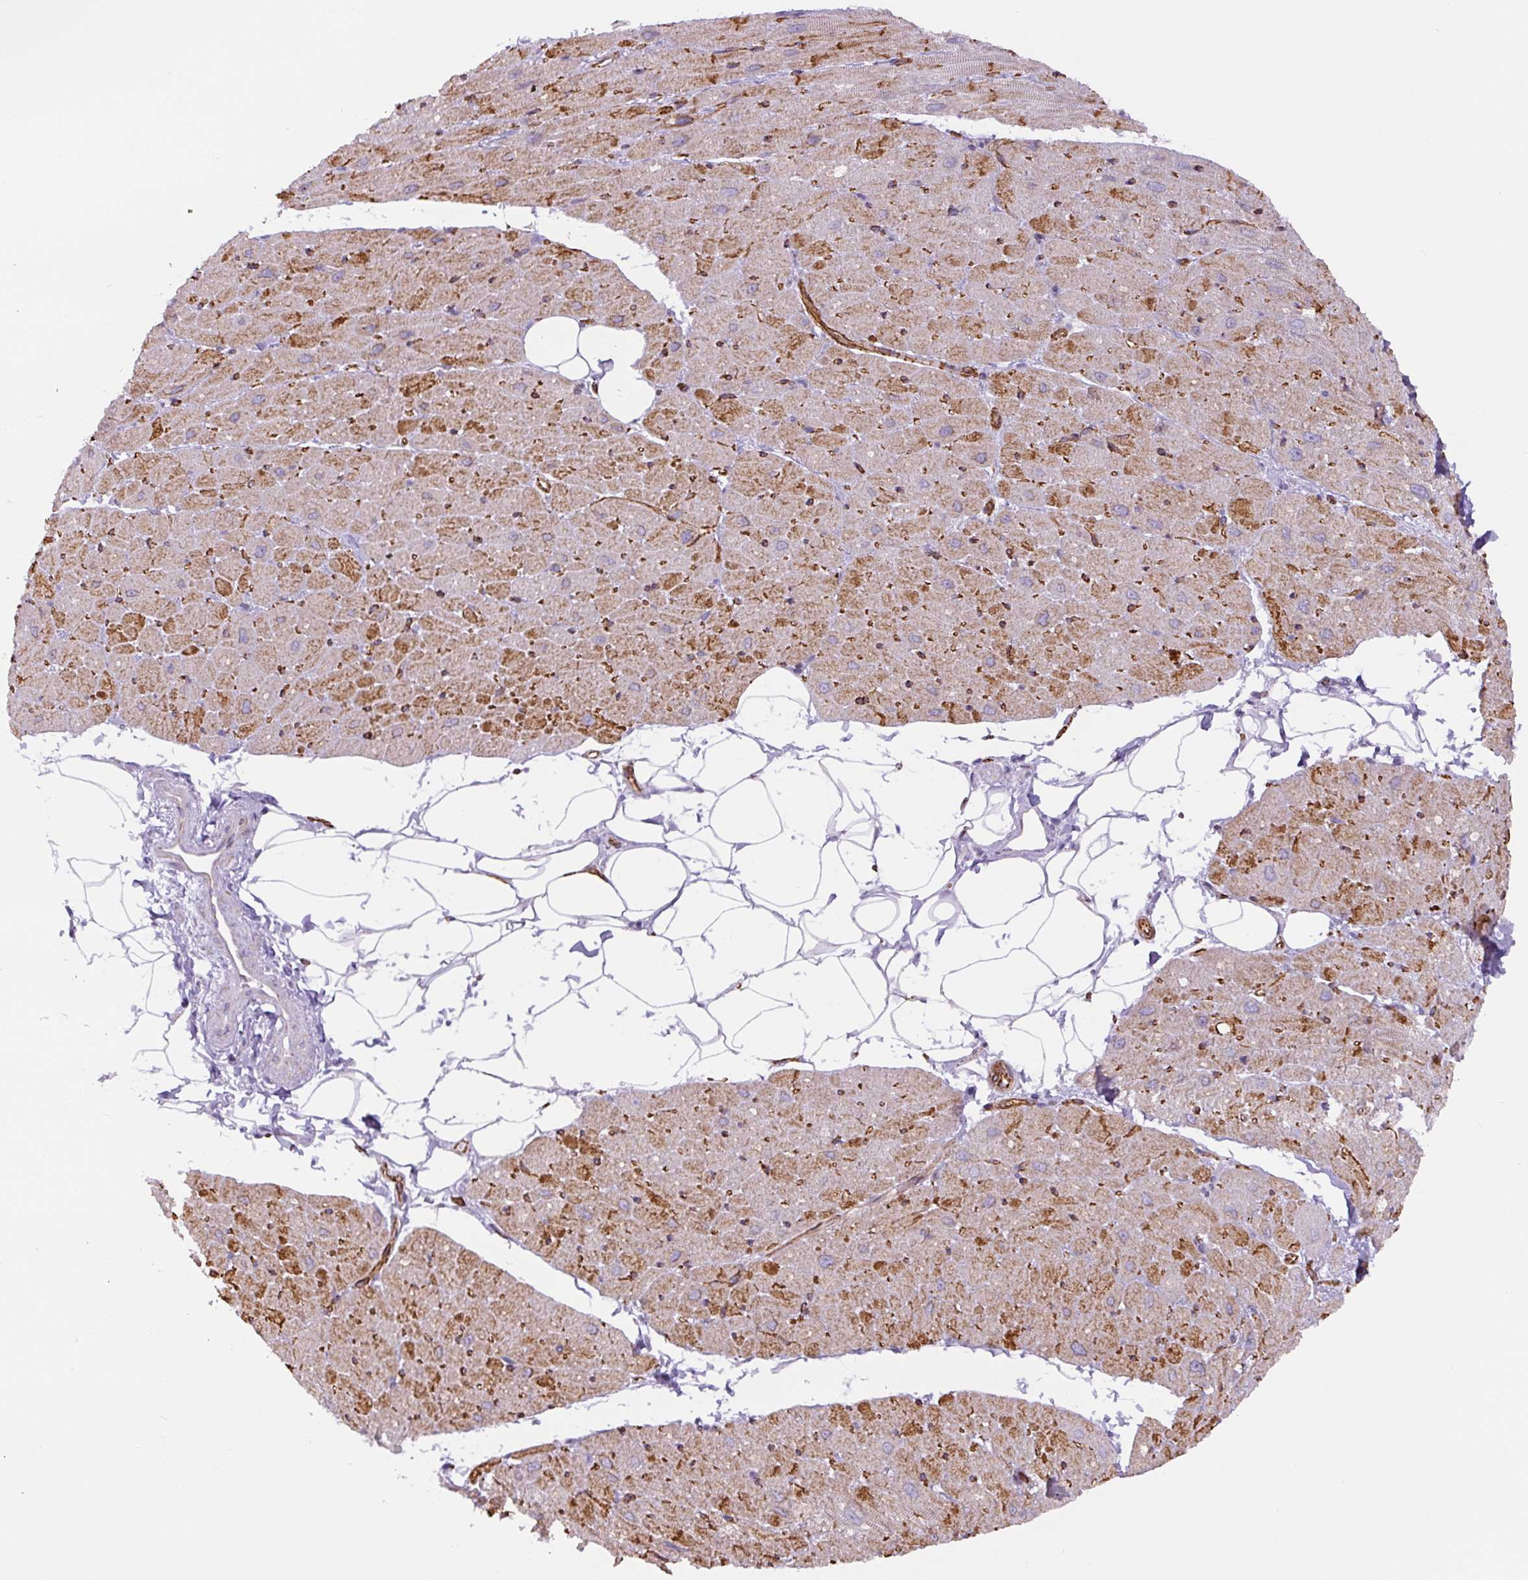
{"staining": {"intensity": "moderate", "quantity": "25%-75%", "location": "cytoplasmic/membranous"}, "tissue": "heart muscle", "cell_type": "Cardiomyocytes", "image_type": "normal", "snomed": [{"axis": "morphology", "description": "Normal tissue, NOS"}, {"axis": "topography", "description": "Heart"}], "caption": "Human heart muscle stained for a protein (brown) reveals moderate cytoplasmic/membranous positive staining in approximately 25%-75% of cardiomyocytes.", "gene": "NES", "patient": {"sex": "male", "age": 62}}